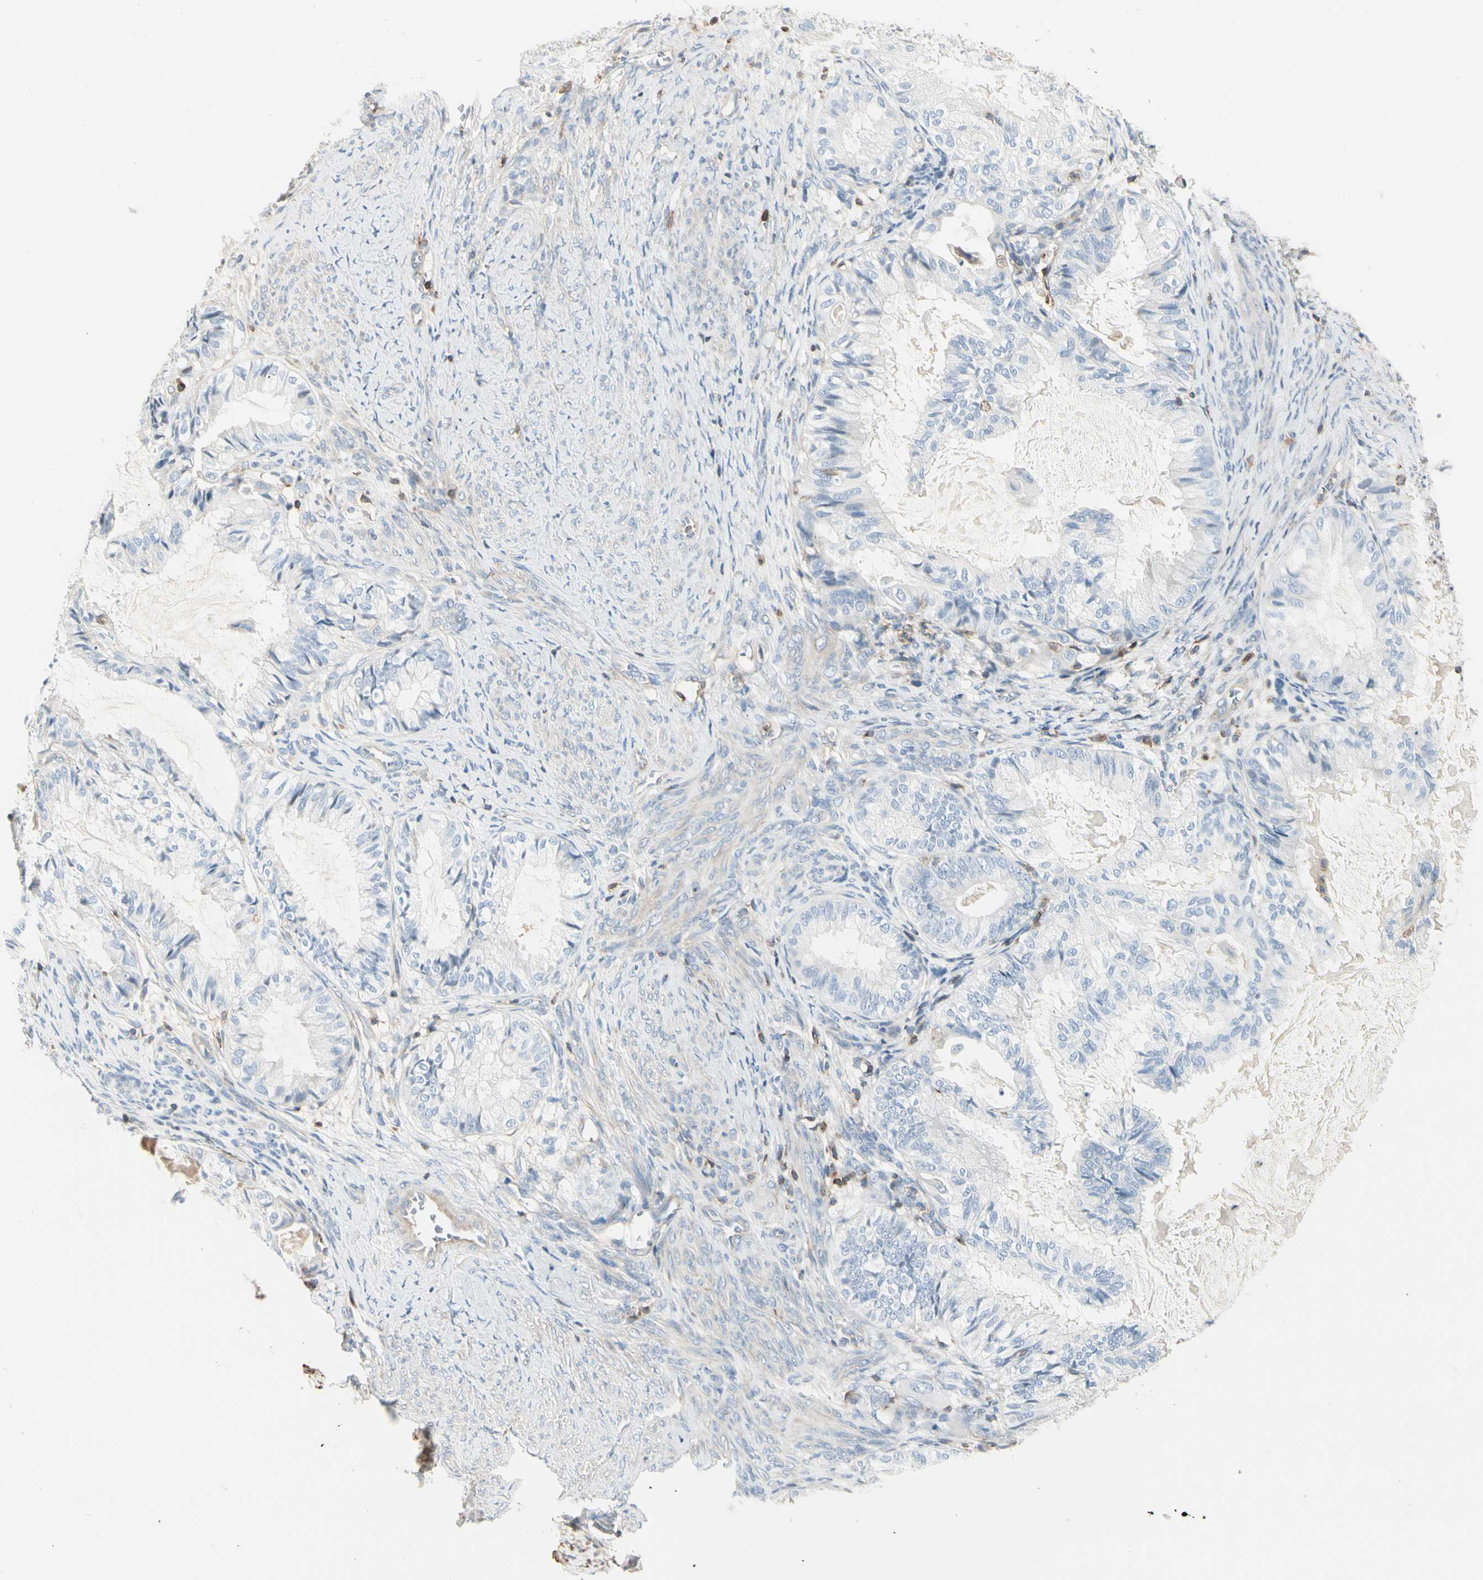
{"staining": {"intensity": "negative", "quantity": "none", "location": "none"}, "tissue": "cervical cancer", "cell_type": "Tumor cells", "image_type": "cancer", "snomed": [{"axis": "morphology", "description": "Normal tissue, NOS"}, {"axis": "morphology", "description": "Adenocarcinoma, NOS"}, {"axis": "topography", "description": "Cervix"}, {"axis": "topography", "description": "Endometrium"}], "caption": "The IHC photomicrograph has no significant positivity in tumor cells of cervical cancer (adenocarcinoma) tissue. (Stains: DAB (3,3'-diaminobenzidine) immunohistochemistry (IHC) with hematoxylin counter stain, Microscopy: brightfield microscopy at high magnification).", "gene": "CLEC2B", "patient": {"sex": "female", "age": 86}}